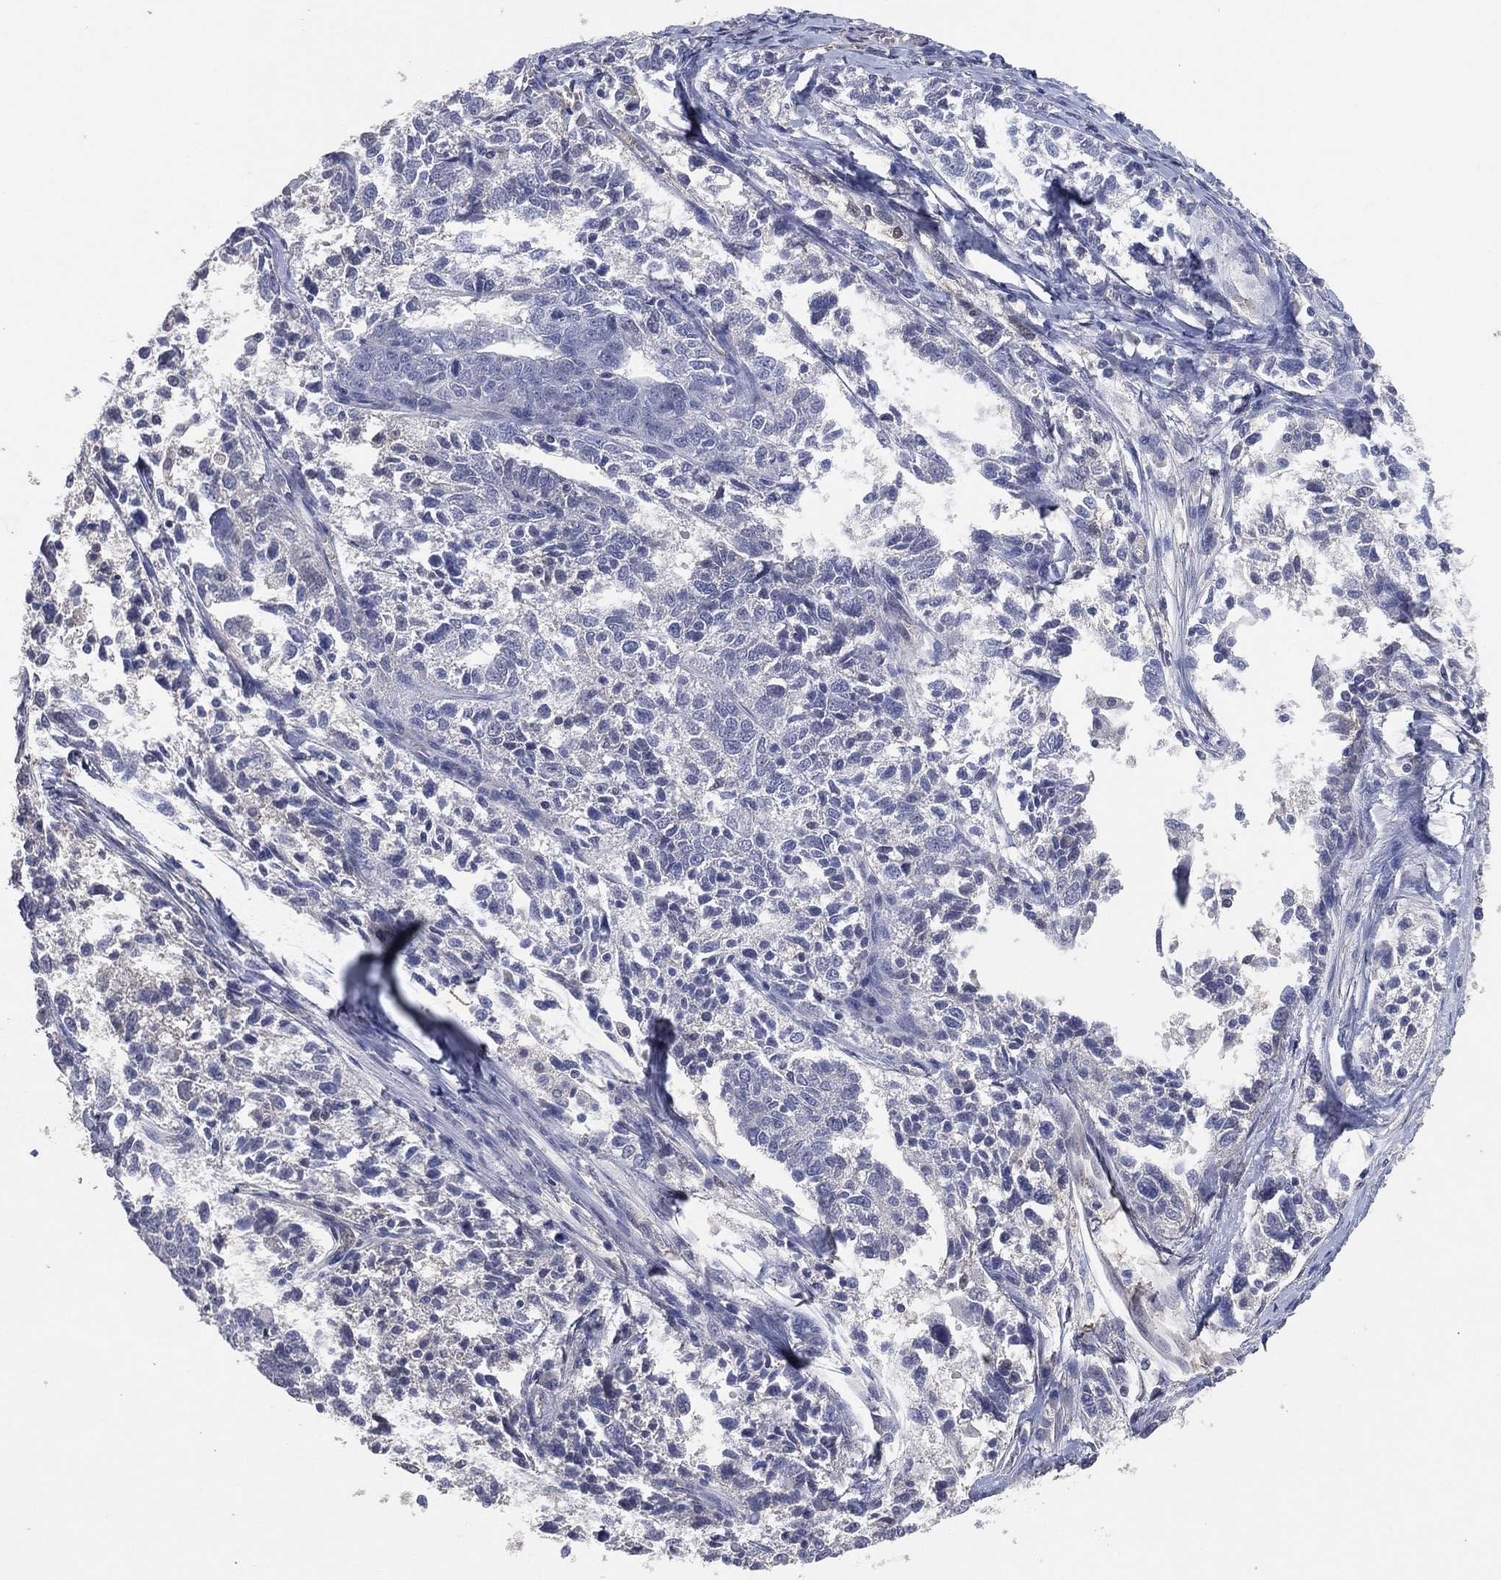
{"staining": {"intensity": "negative", "quantity": "none", "location": "none"}, "tissue": "ovarian cancer", "cell_type": "Tumor cells", "image_type": "cancer", "snomed": [{"axis": "morphology", "description": "Cystadenocarcinoma, serous, NOS"}, {"axis": "topography", "description": "Ovary"}], "caption": "Protein analysis of ovarian cancer exhibits no significant staining in tumor cells.", "gene": "AK1", "patient": {"sex": "female", "age": 71}}